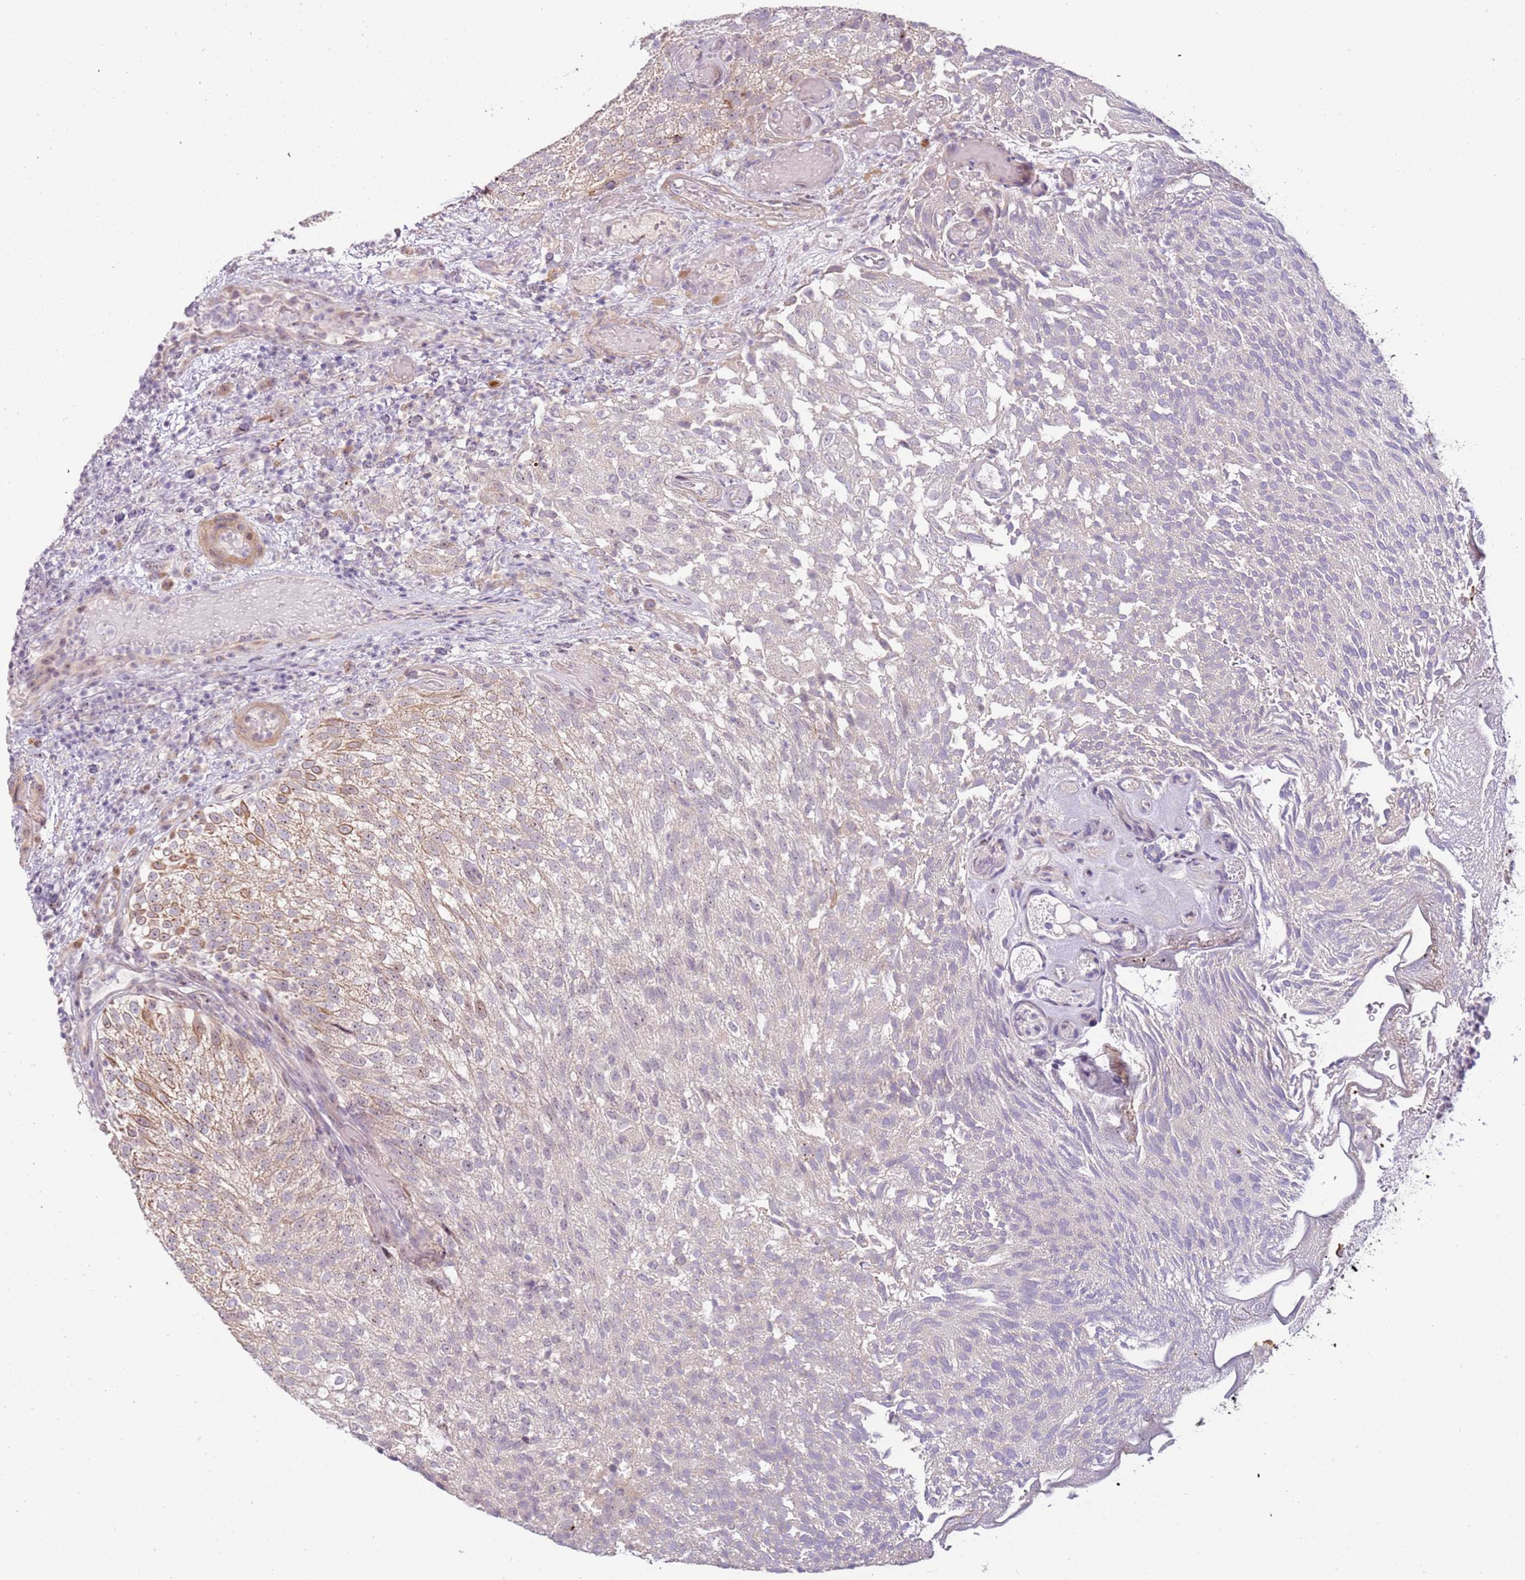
{"staining": {"intensity": "moderate", "quantity": "25%-75%", "location": "cytoplasmic/membranous"}, "tissue": "urothelial cancer", "cell_type": "Tumor cells", "image_type": "cancer", "snomed": [{"axis": "morphology", "description": "Urothelial carcinoma, Low grade"}, {"axis": "topography", "description": "Urinary bladder"}], "caption": "Urothelial cancer tissue reveals moderate cytoplasmic/membranous expression in about 25%-75% of tumor cells", "gene": "UCMA", "patient": {"sex": "male", "age": 78}}